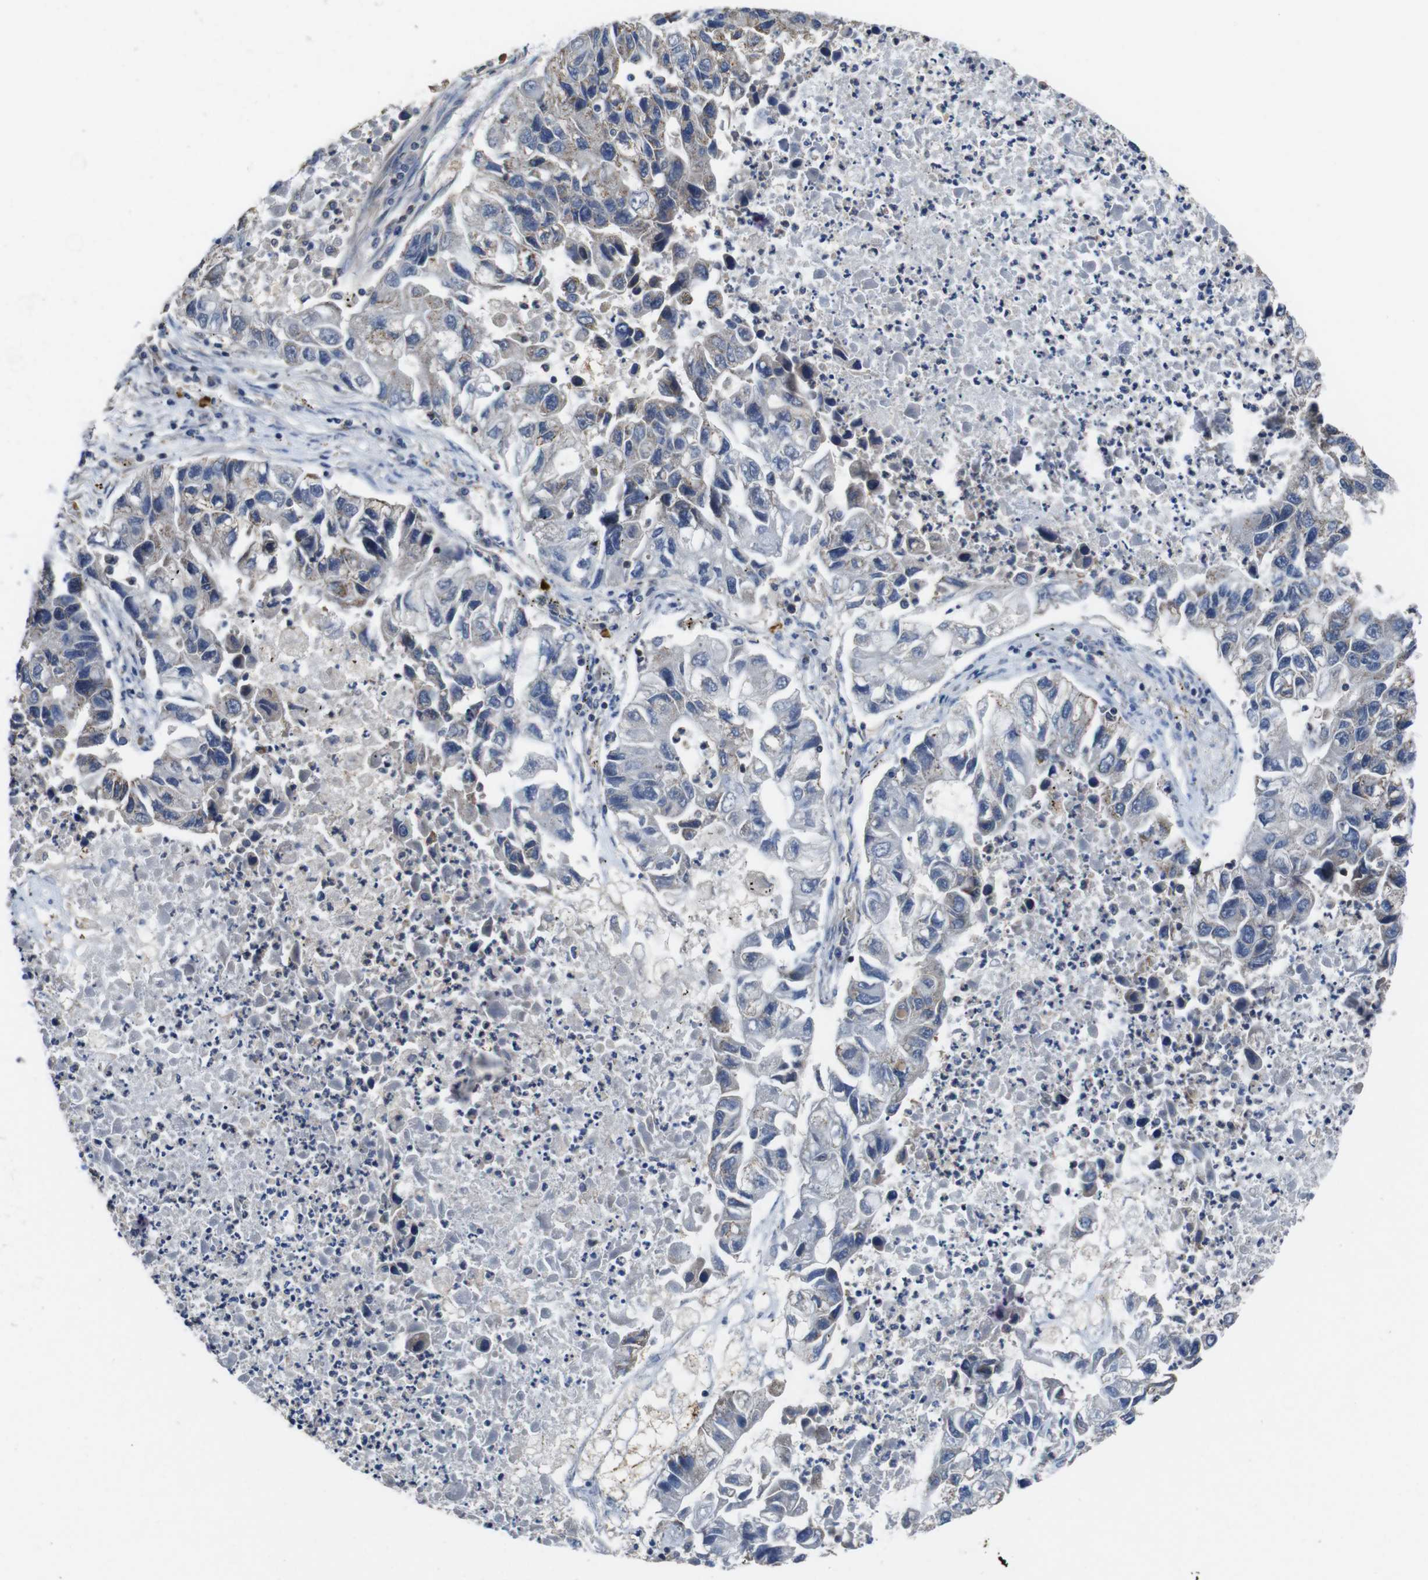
{"staining": {"intensity": "negative", "quantity": "none", "location": "none"}, "tissue": "lung cancer", "cell_type": "Tumor cells", "image_type": "cancer", "snomed": [{"axis": "morphology", "description": "Adenocarcinoma, NOS"}, {"axis": "topography", "description": "Lung"}], "caption": "The image displays no significant positivity in tumor cells of adenocarcinoma (lung). The staining was performed using DAB (3,3'-diaminobenzidine) to visualize the protein expression in brown, while the nuclei were stained in blue with hematoxylin (Magnification: 20x).", "gene": "GLIPR1", "patient": {"sex": "female", "age": 51}}